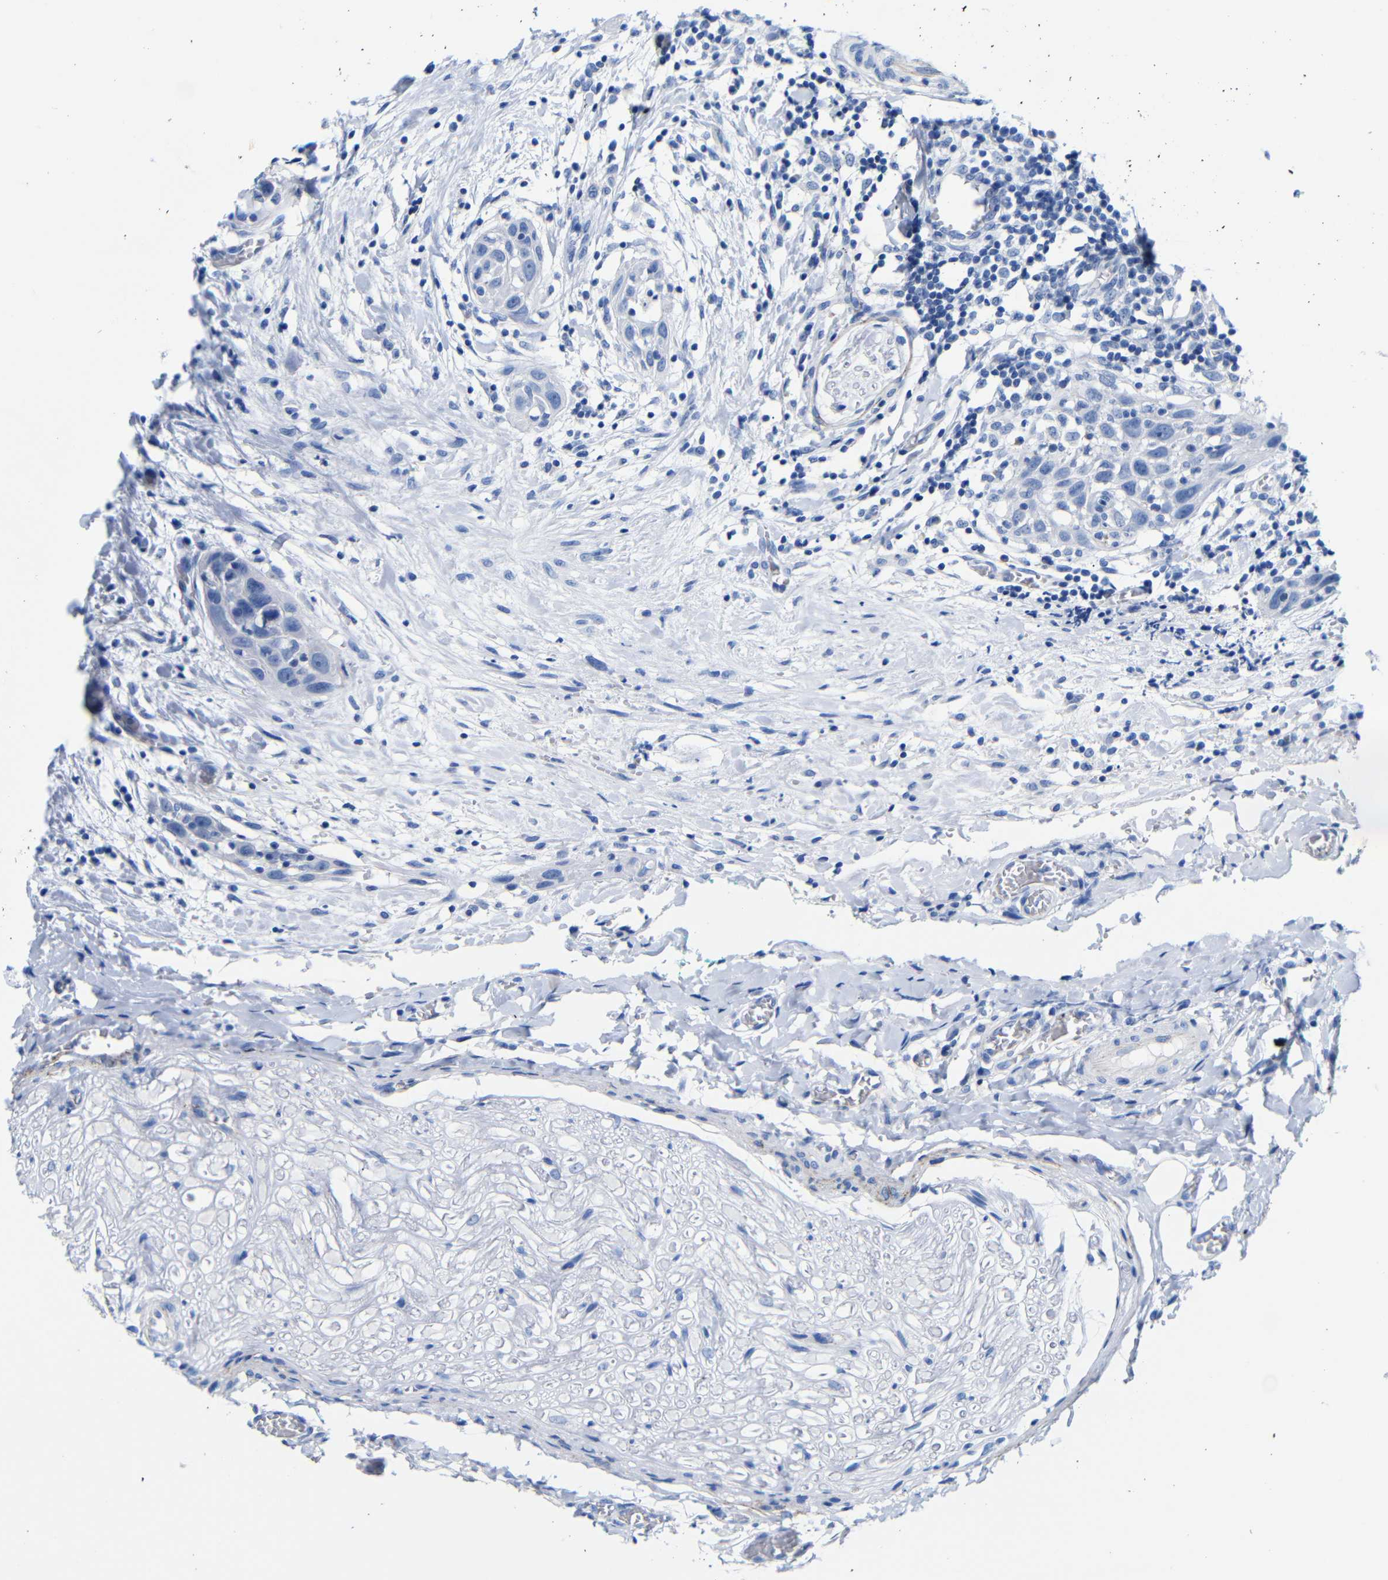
{"staining": {"intensity": "negative", "quantity": "none", "location": "none"}, "tissue": "head and neck cancer", "cell_type": "Tumor cells", "image_type": "cancer", "snomed": [{"axis": "morphology", "description": "Normal tissue, NOS"}, {"axis": "morphology", "description": "Squamous cell carcinoma, NOS"}, {"axis": "topography", "description": "Oral tissue"}, {"axis": "topography", "description": "Head-Neck"}], "caption": "Head and neck squamous cell carcinoma was stained to show a protein in brown. There is no significant staining in tumor cells. (Brightfield microscopy of DAB (3,3'-diaminobenzidine) IHC at high magnification).", "gene": "CGNL1", "patient": {"sex": "female", "age": 50}}